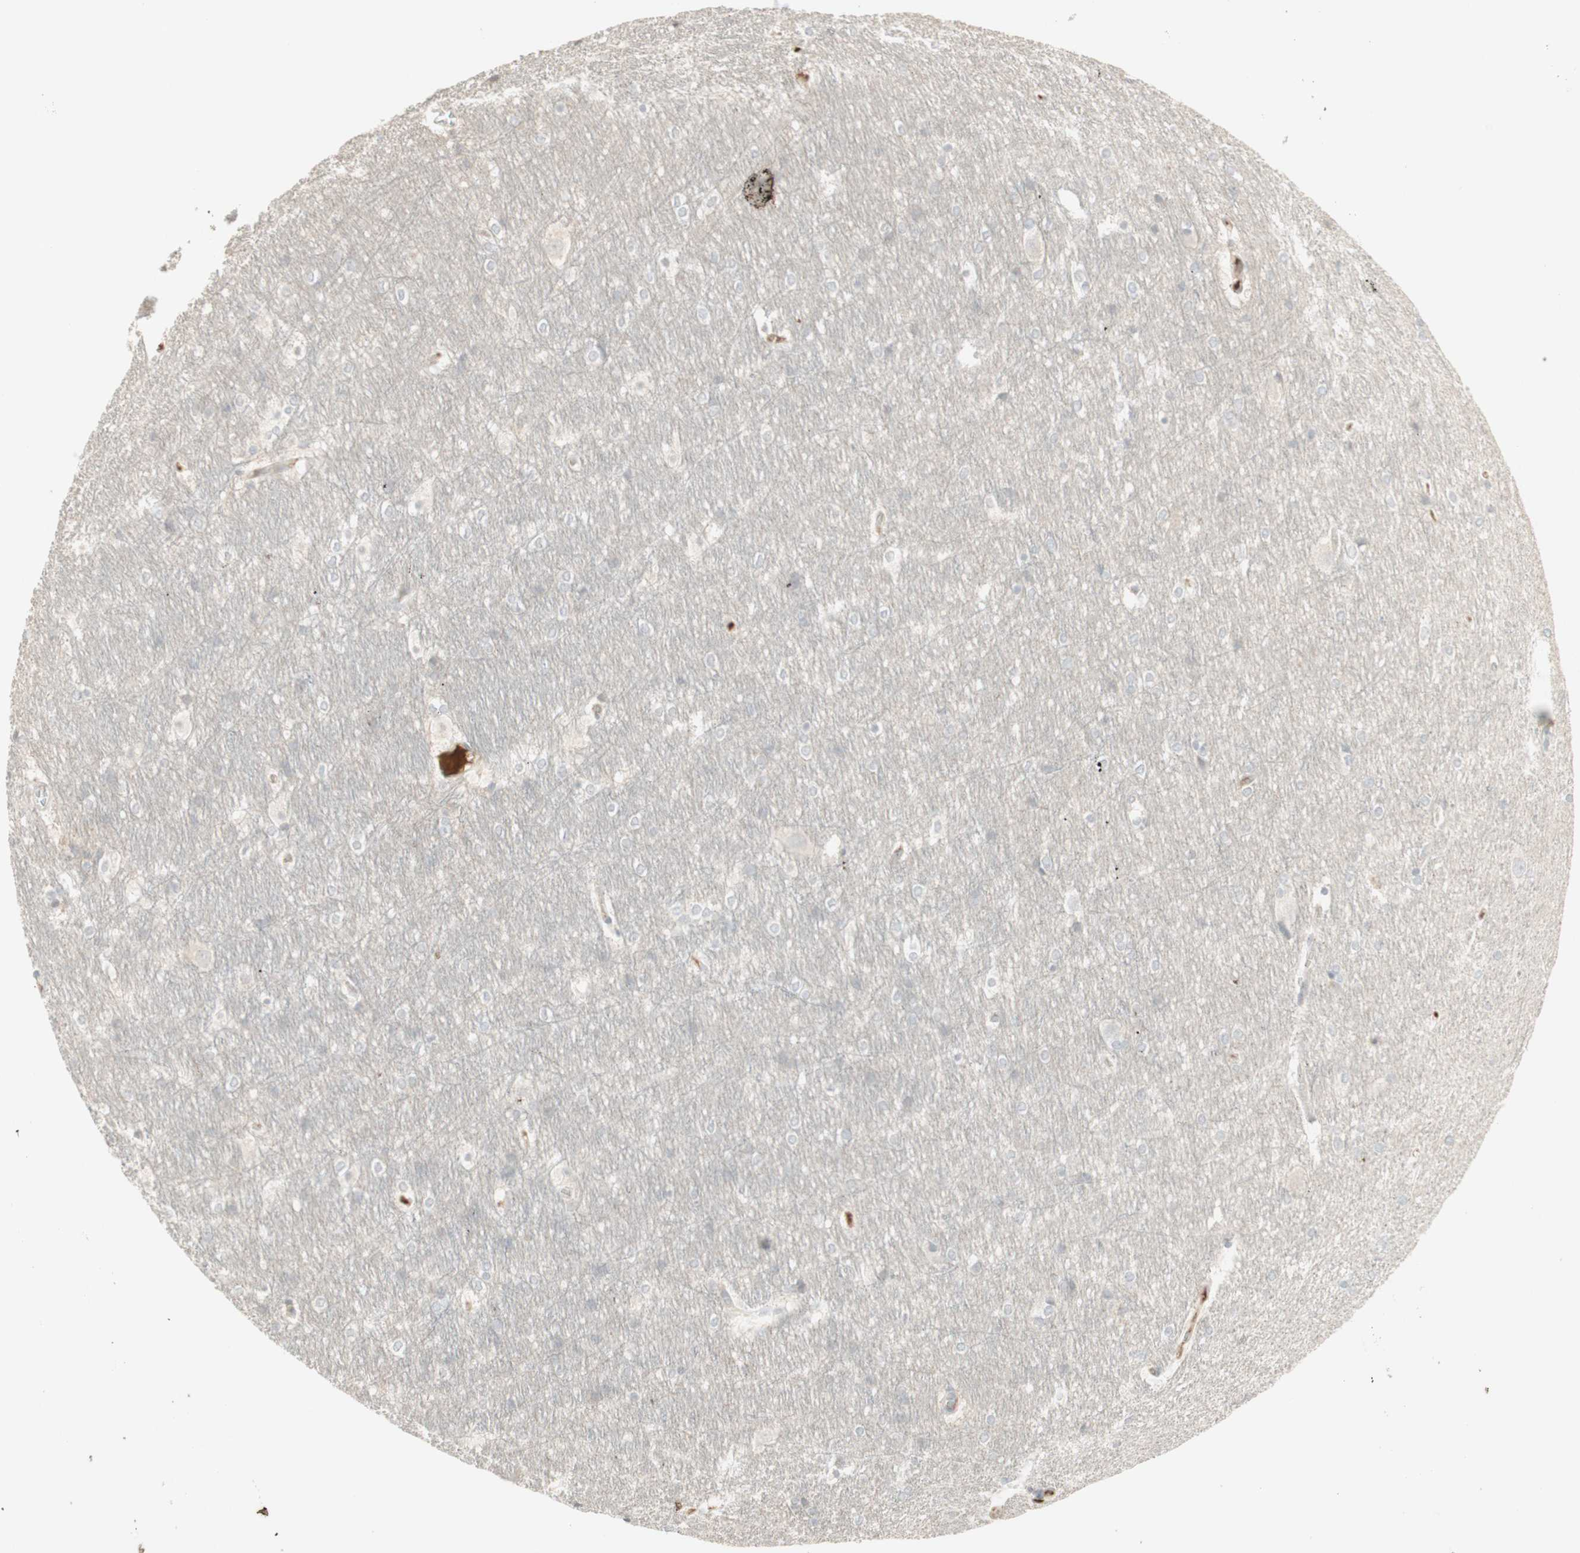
{"staining": {"intensity": "negative", "quantity": "none", "location": "none"}, "tissue": "hippocampus", "cell_type": "Glial cells", "image_type": "normal", "snomed": [{"axis": "morphology", "description": "Normal tissue, NOS"}, {"axis": "topography", "description": "Hippocampus"}], "caption": "Human hippocampus stained for a protein using IHC exhibits no staining in glial cells.", "gene": "IFNG", "patient": {"sex": "female", "age": 19}}